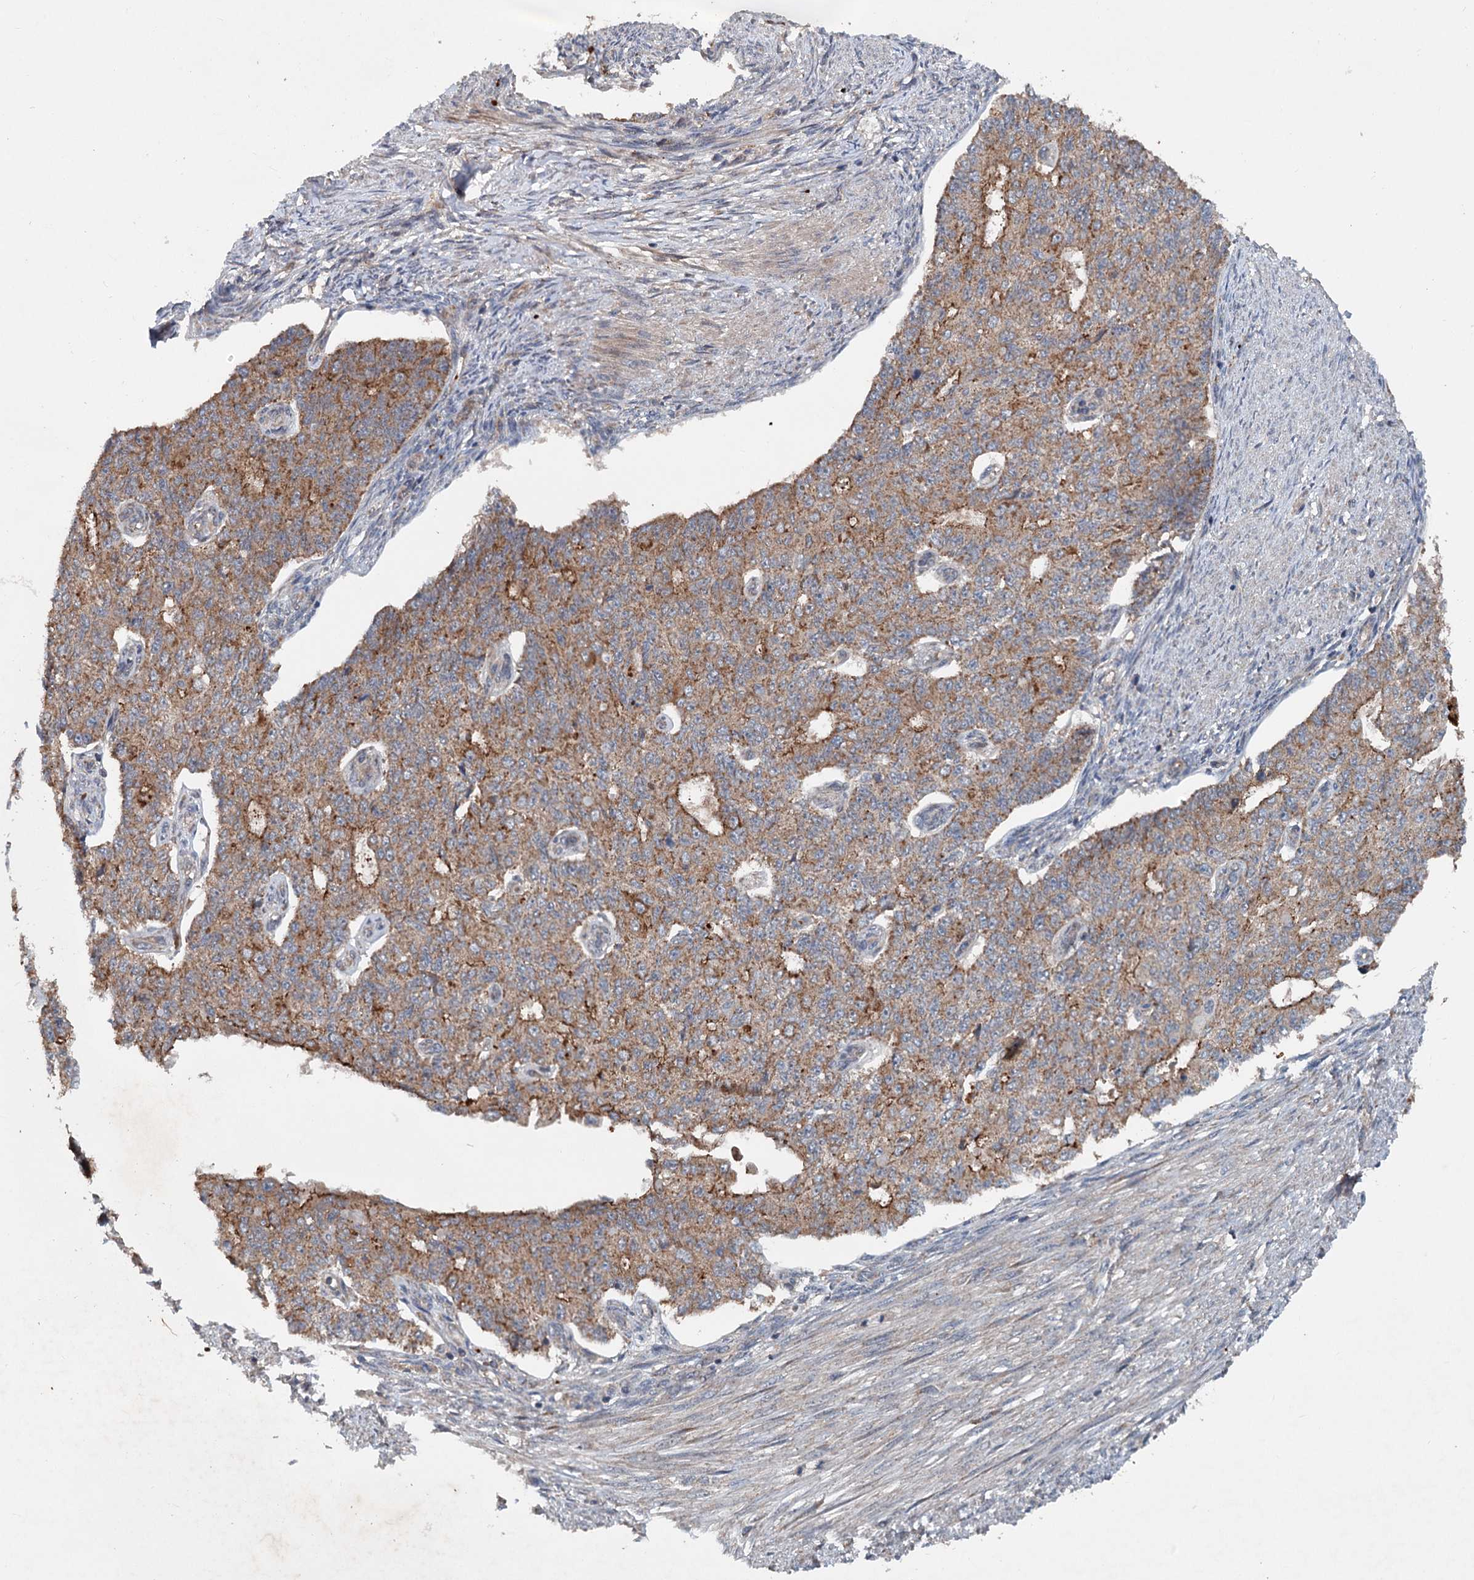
{"staining": {"intensity": "moderate", "quantity": ">75%", "location": "cytoplasmic/membranous"}, "tissue": "endometrial cancer", "cell_type": "Tumor cells", "image_type": "cancer", "snomed": [{"axis": "morphology", "description": "Adenocarcinoma, NOS"}, {"axis": "topography", "description": "Endometrium"}], "caption": "The immunohistochemical stain shows moderate cytoplasmic/membranous staining in tumor cells of endometrial adenocarcinoma tissue.", "gene": "N4BP2L2", "patient": {"sex": "female", "age": 32}}